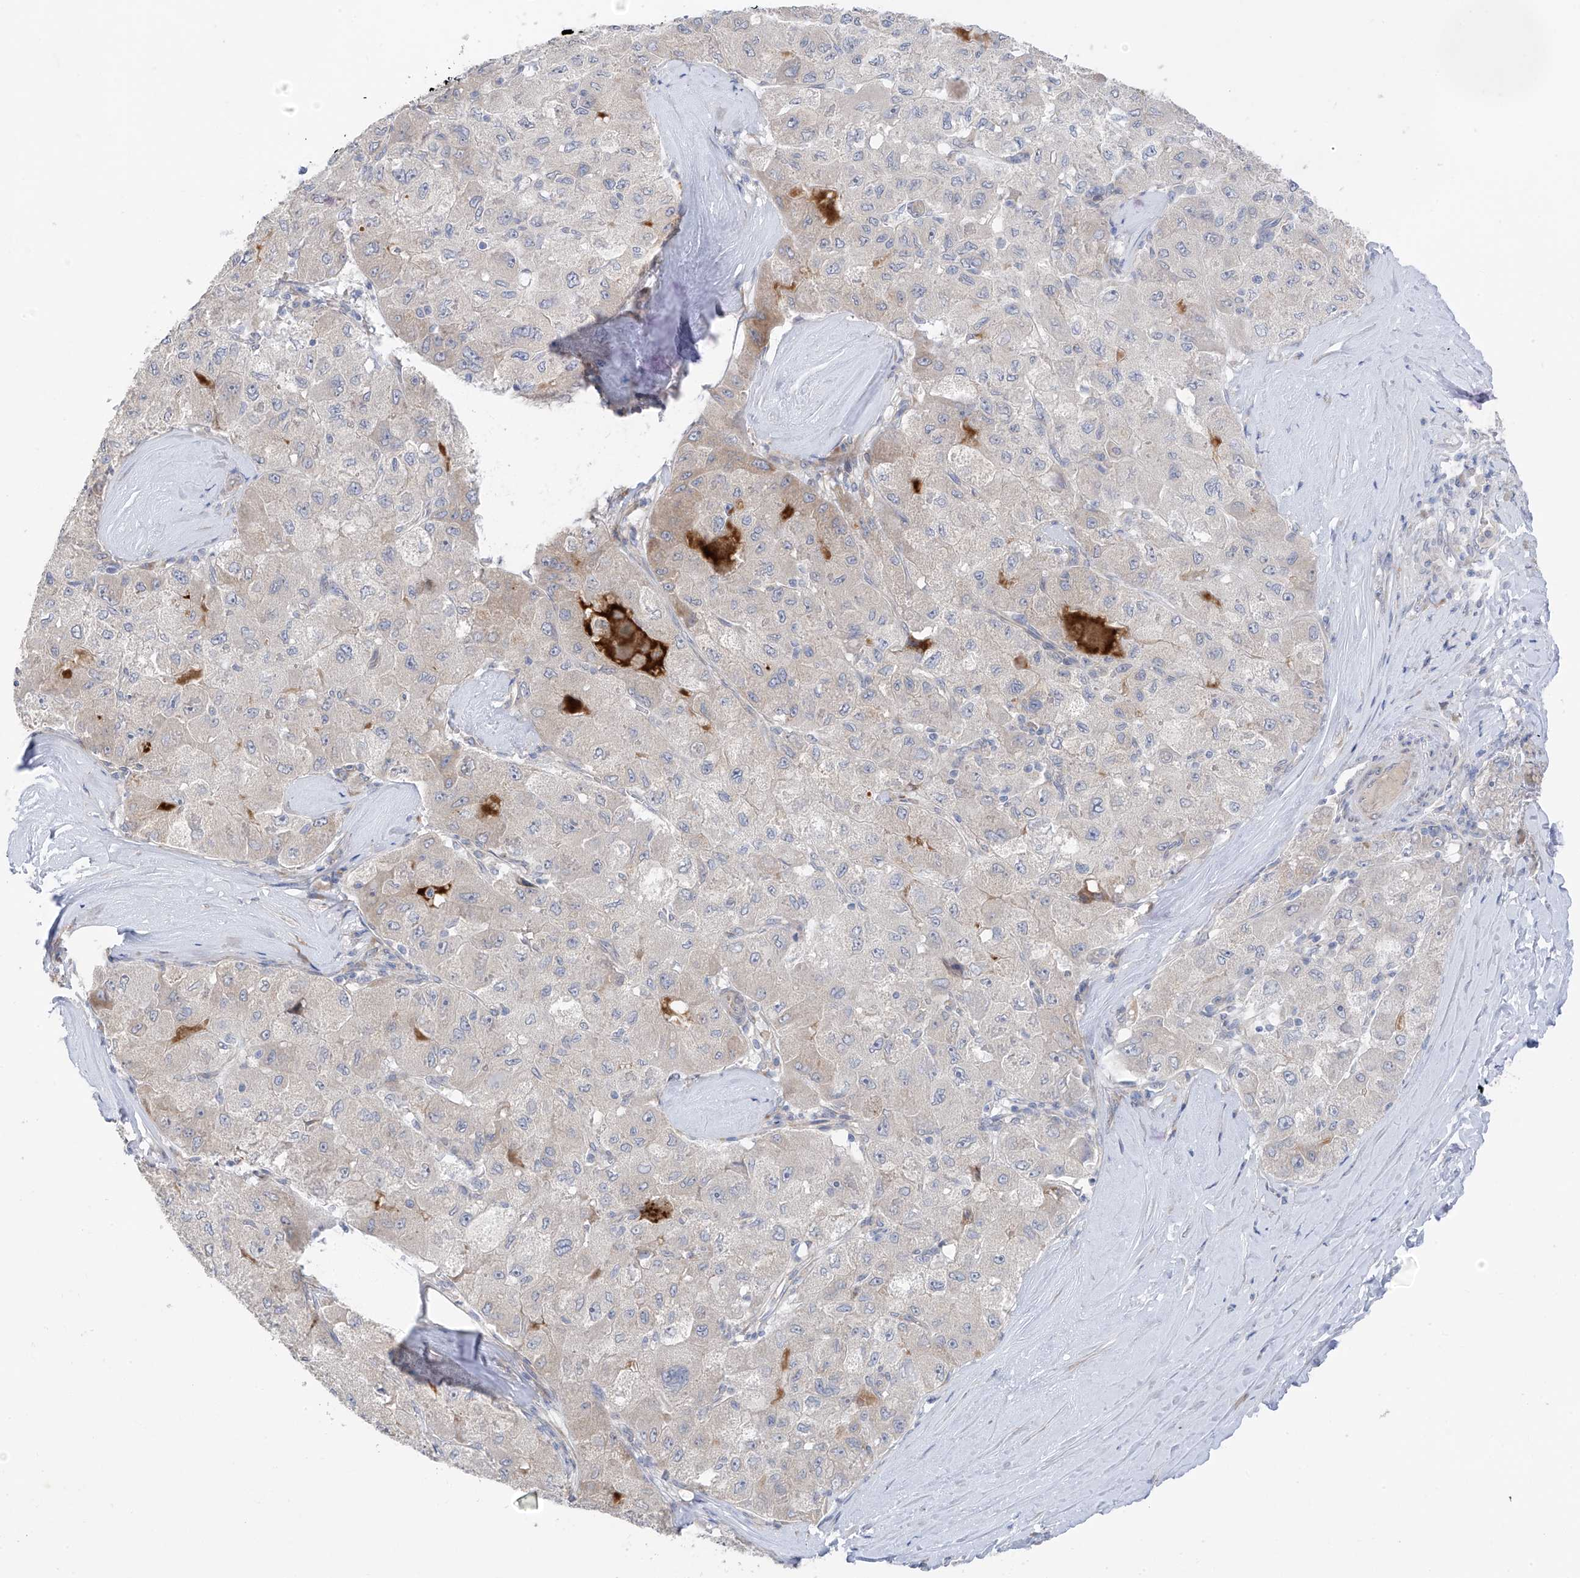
{"staining": {"intensity": "negative", "quantity": "none", "location": "none"}, "tissue": "liver cancer", "cell_type": "Tumor cells", "image_type": "cancer", "snomed": [{"axis": "morphology", "description": "Carcinoma, Hepatocellular, NOS"}, {"axis": "topography", "description": "Liver"}], "caption": "This is an immunohistochemistry image of human hepatocellular carcinoma (liver). There is no staining in tumor cells.", "gene": "NALCN", "patient": {"sex": "male", "age": 80}}